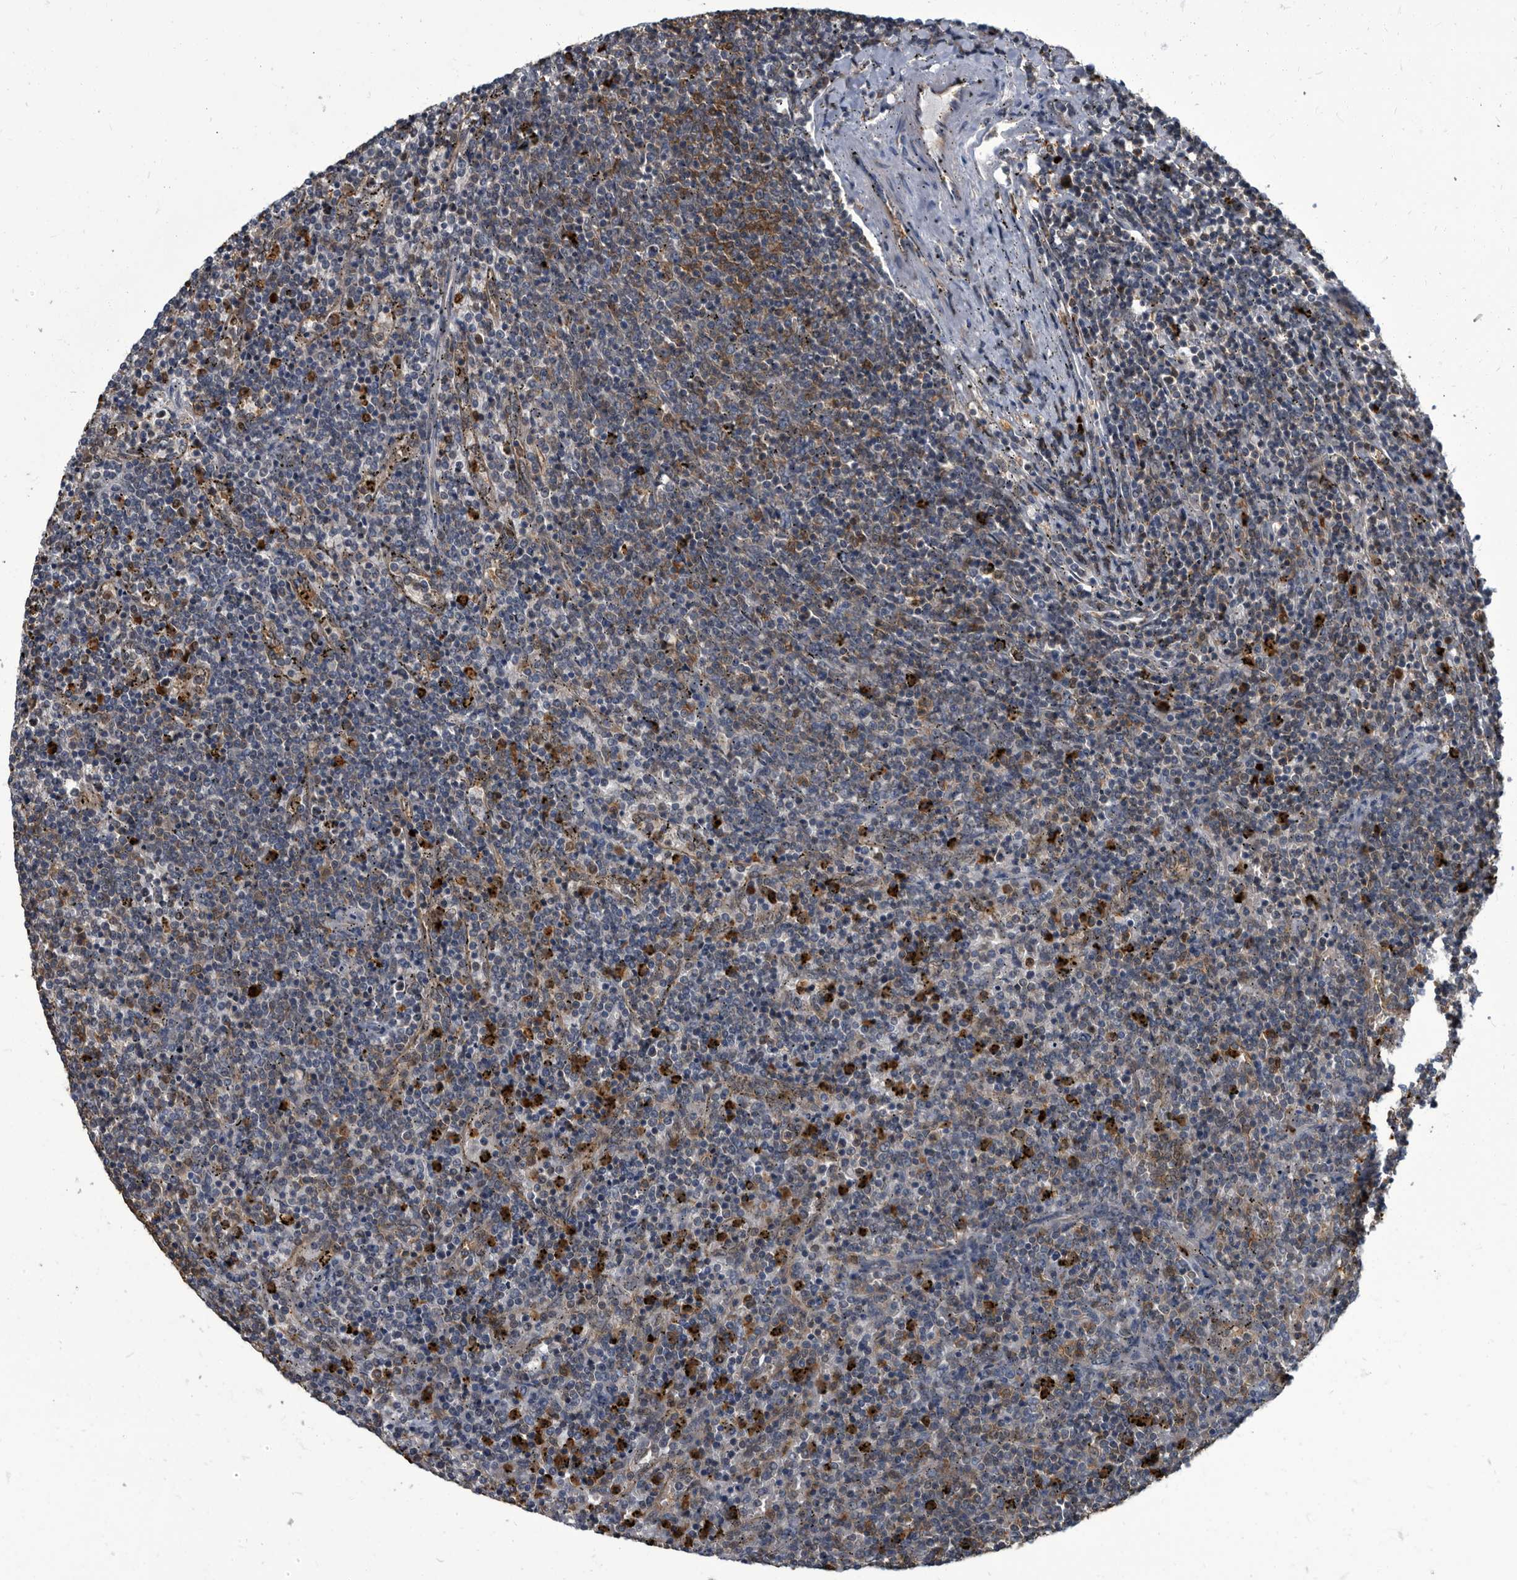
{"staining": {"intensity": "strong", "quantity": "<25%", "location": "cytoplasmic/membranous"}, "tissue": "lymphoma", "cell_type": "Tumor cells", "image_type": "cancer", "snomed": [{"axis": "morphology", "description": "Malignant lymphoma, non-Hodgkin's type, Low grade"}, {"axis": "topography", "description": "Spleen"}], "caption": "The micrograph displays staining of malignant lymphoma, non-Hodgkin's type (low-grade), revealing strong cytoplasmic/membranous protein staining (brown color) within tumor cells. The protein of interest is stained brown, and the nuclei are stained in blue (DAB (3,3'-diaminobenzidine) IHC with brightfield microscopy, high magnification).", "gene": "CDV3", "patient": {"sex": "female", "age": 50}}